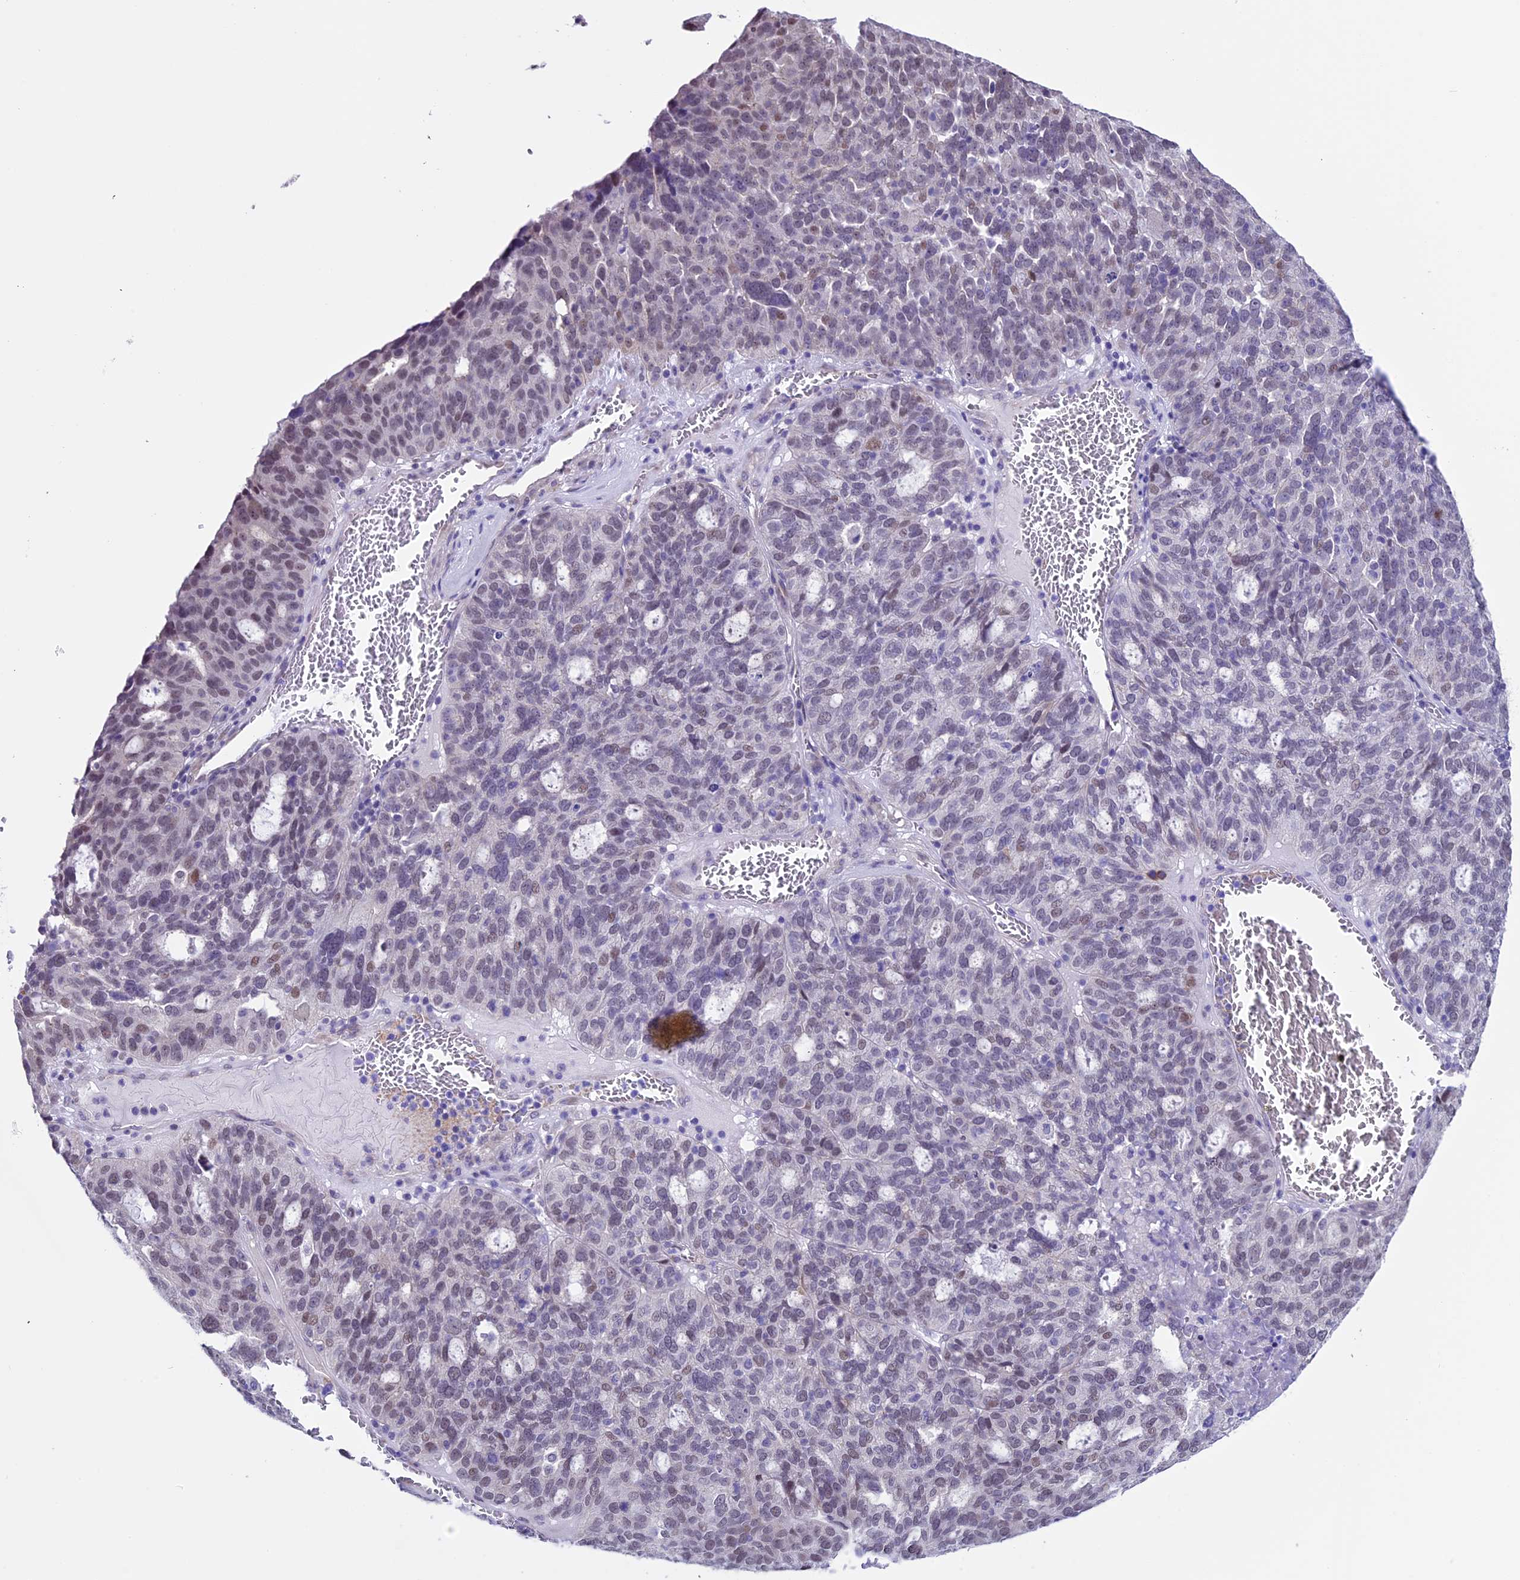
{"staining": {"intensity": "weak", "quantity": "<25%", "location": "nuclear"}, "tissue": "ovarian cancer", "cell_type": "Tumor cells", "image_type": "cancer", "snomed": [{"axis": "morphology", "description": "Cystadenocarcinoma, serous, NOS"}, {"axis": "topography", "description": "Ovary"}], "caption": "This micrograph is of ovarian cancer stained with immunohistochemistry (IHC) to label a protein in brown with the nuclei are counter-stained blue. There is no positivity in tumor cells.", "gene": "TMEM171", "patient": {"sex": "female", "age": 59}}